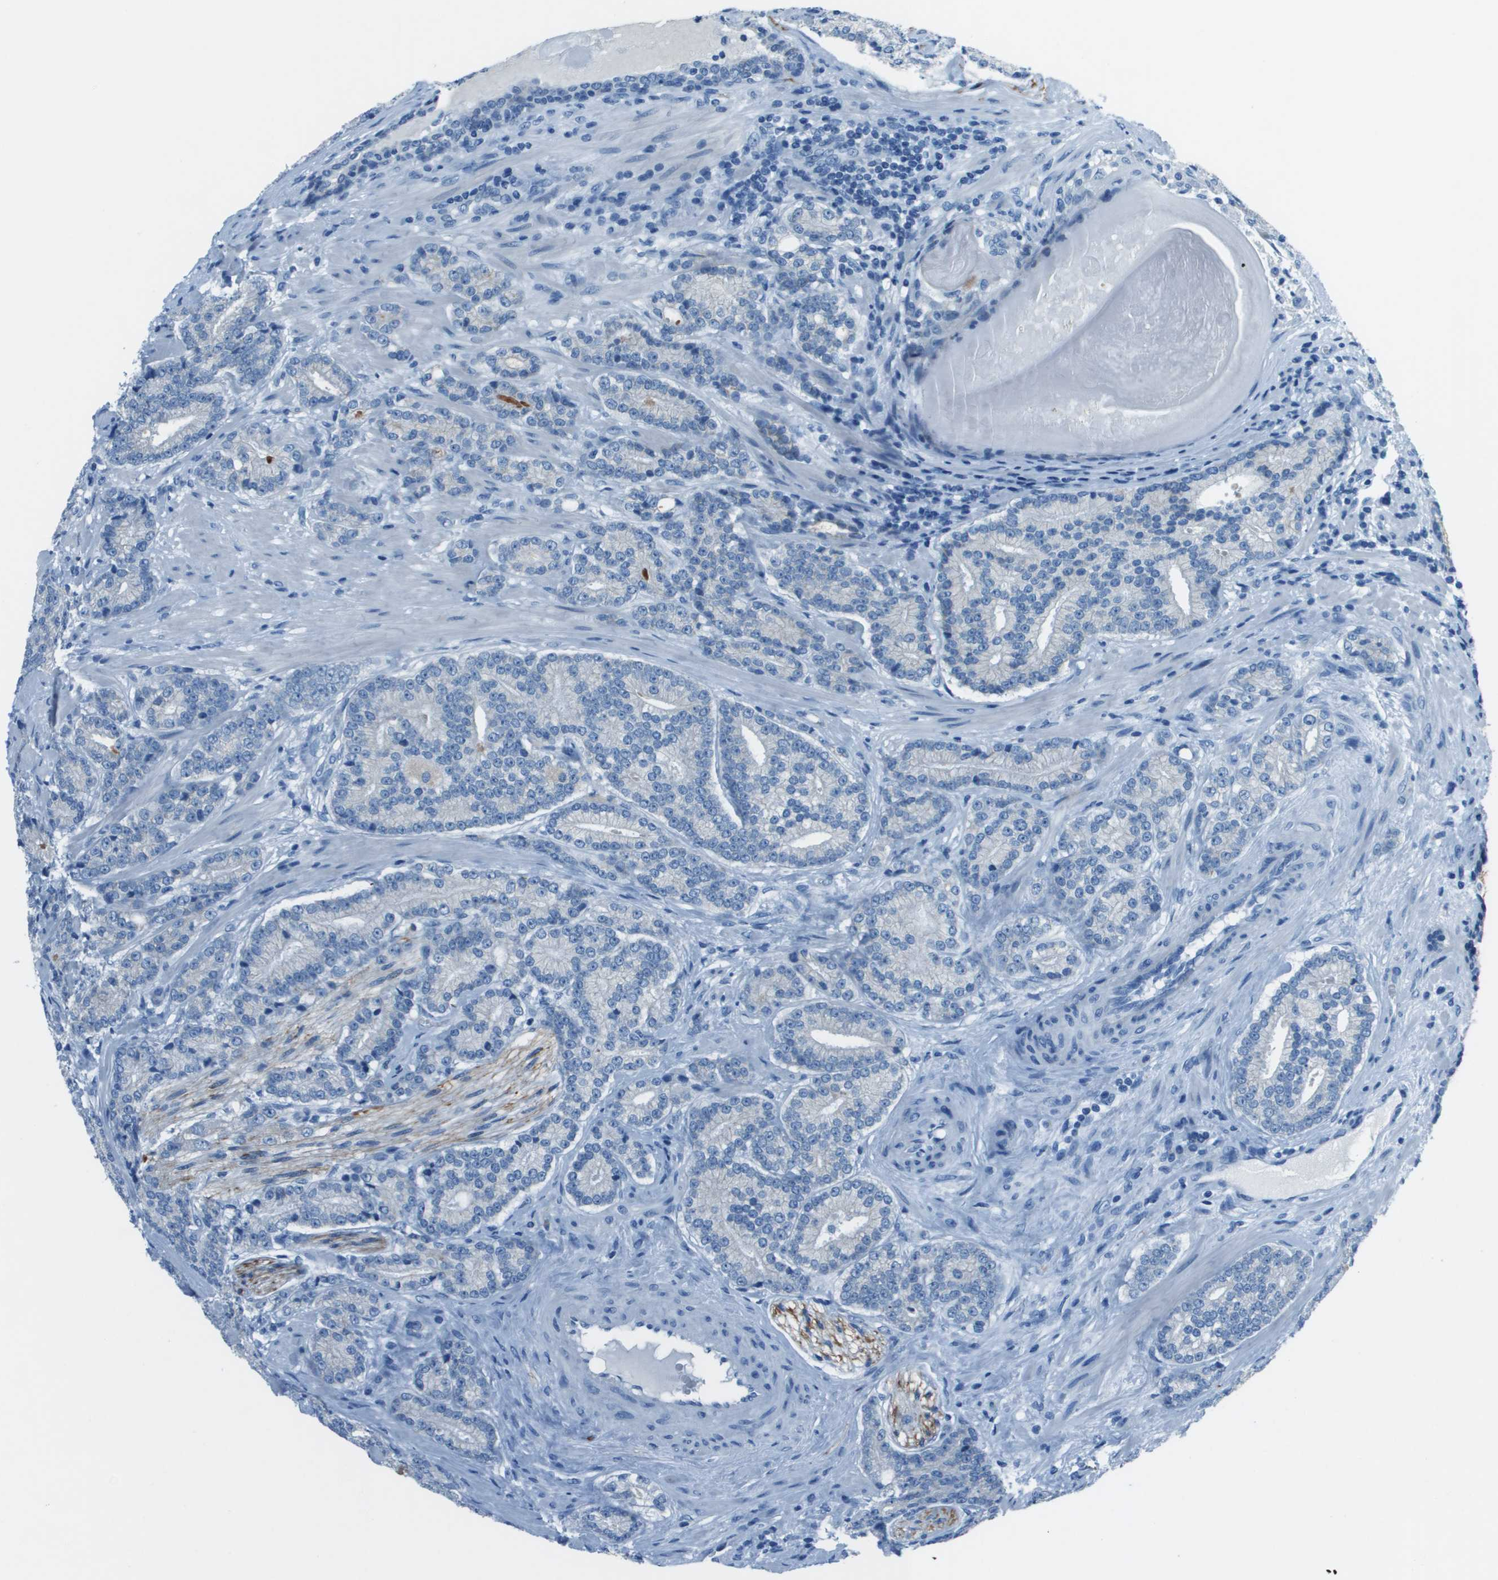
{"staining": {"intensity": "negative", "quantity": "none", "location": "none"}, "tissue": "prostate cancer", "cell_type": "Tumor cells", "image_type": "cancer", "snomed": [{"axis": "morphology", "description": "Adenocarcinoma, High grade"}, {"axis": "topography", "description": "Prostate"}], "caption": "Prostate adenocarcinoma (high-grade) stained for a protein using immunohistochemistry (IHC) exhibits no staining tumor cells.", "gene": "SLC16A10", "patient": {"sex": "male", "age": 61}}